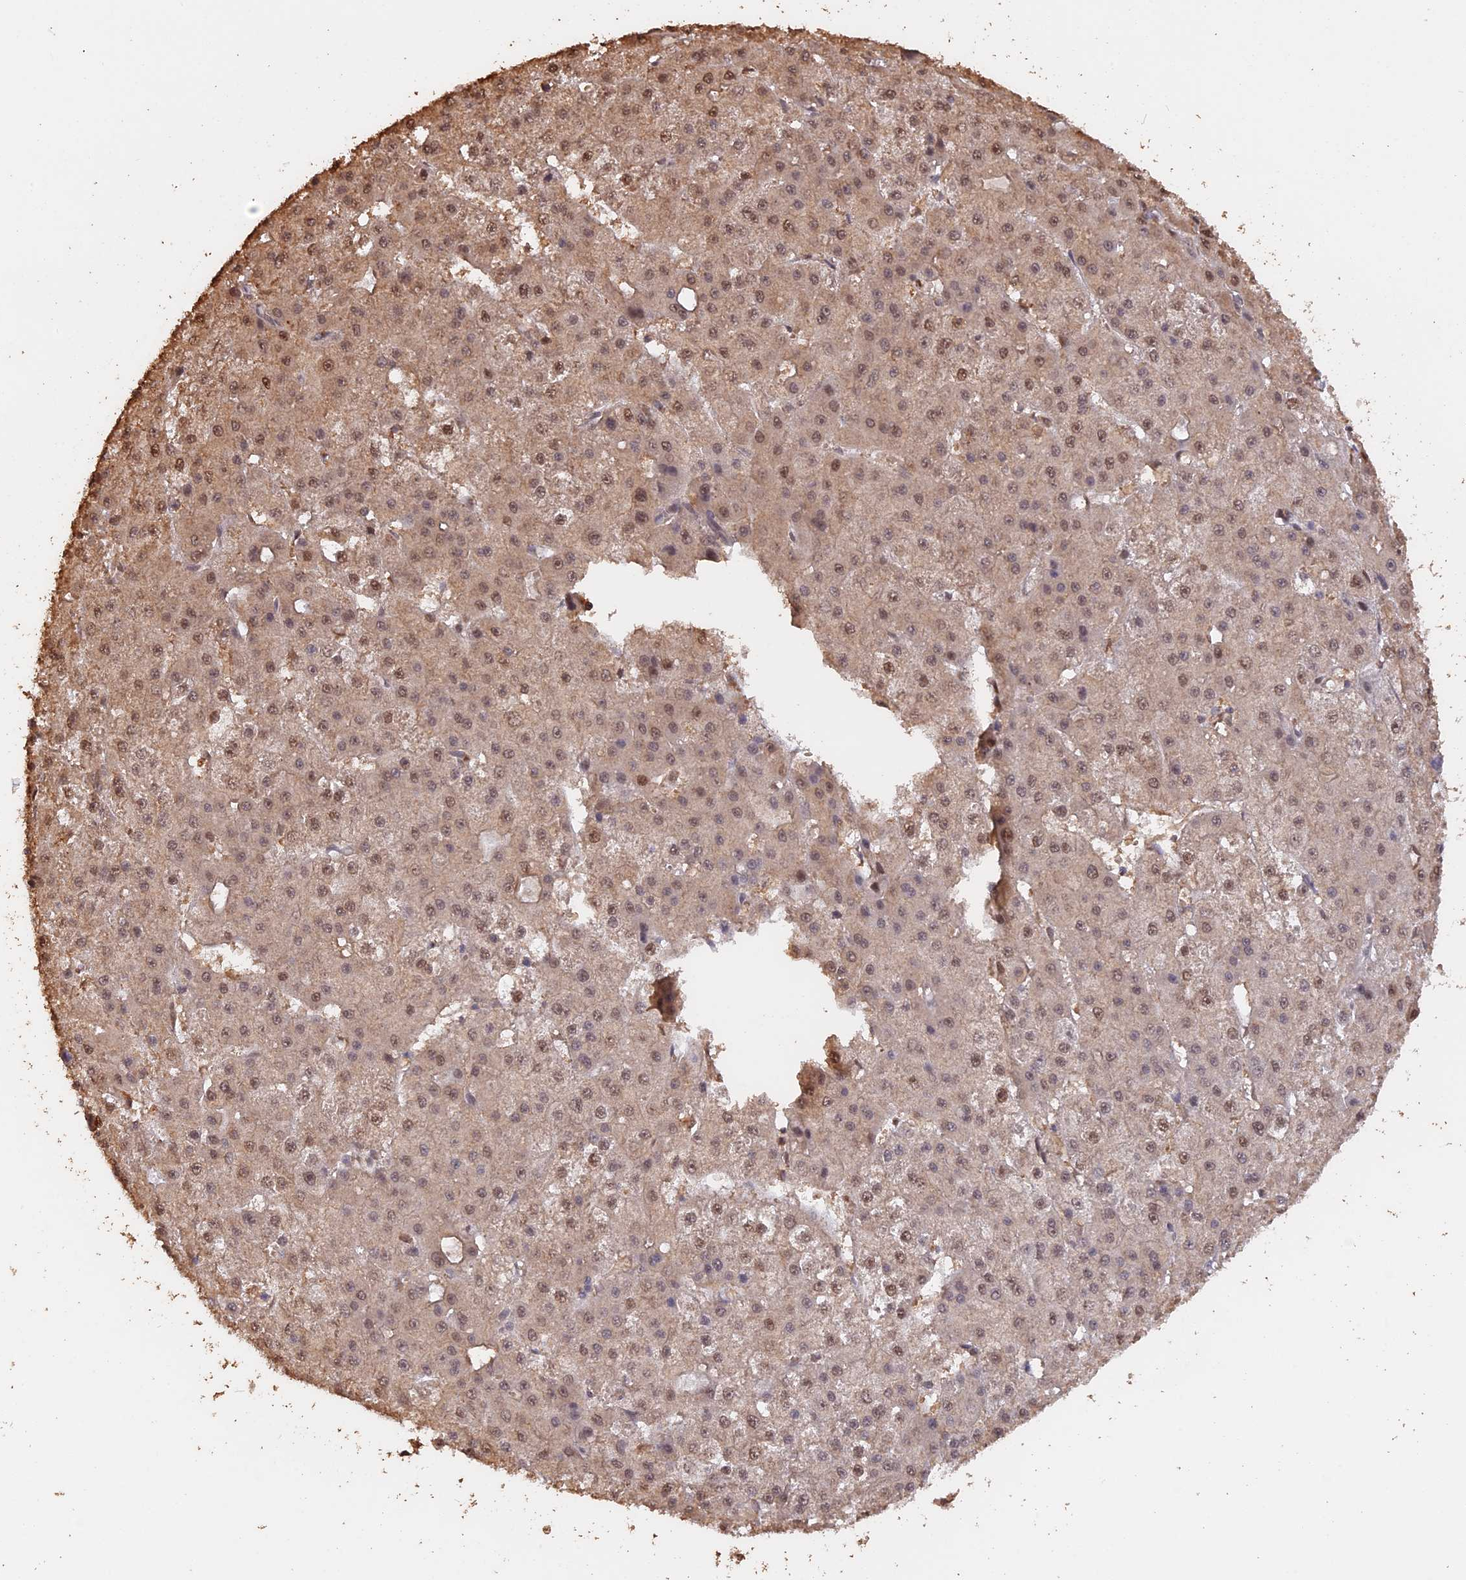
{"staining": {"intensity": "moderate", "quantity": ">75%", "location": "cytoplasmic/membranous,nuclear"}, "tissue": "liver cancer", "cell_type": "Tumor cells", "image_type": "cancer", "snomed": [{"axis": "morphology", "description": "Carcinoma, Hepatocellular, NOS"}, {"axis": "topography", "description": "Liver"}], "caption": "Tumor cells display medium levels of moderate cytoplasmic/membranous and nuclear positivity in about >75% of cells in liver cancer (hepatocellular carcinoma). Using DAB (brown) and hematoxylin (blue) stains, captured at high magnification using brightfield microscopy.", "gene": "PSMC6", "patient": {"sex": "male", "age": 47}}